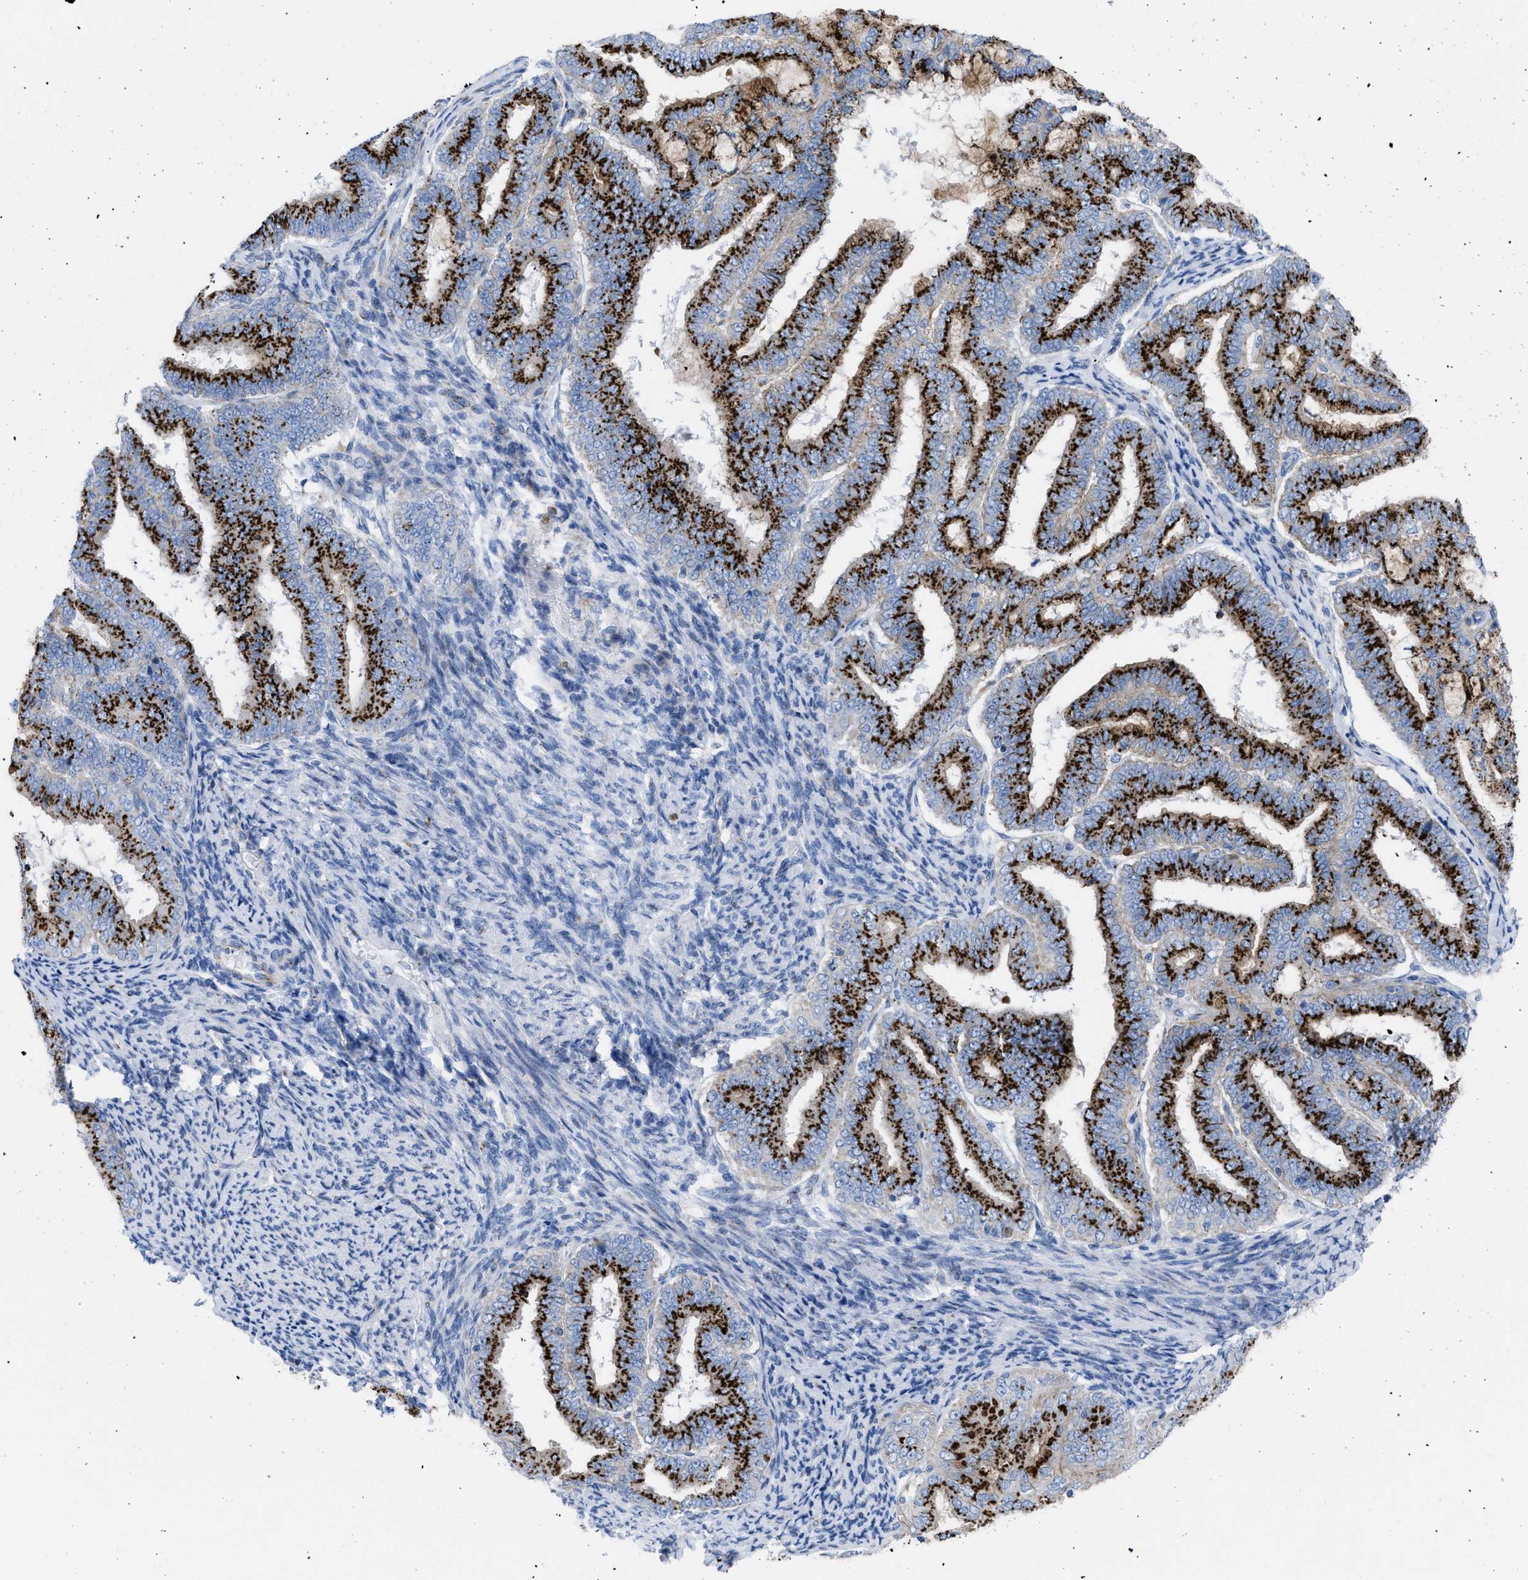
{"staining": {"intensity": "strong", "quantity": ">75%", "location": "cytoplasmic/membranous"}, "tissue": "endometrial cancer", "cell_type": "Tumor cells", "image_type": "cancer", "snomed": [{"axis": "morphology", "description": "Adenocarcinoma, NOS"}, {"axis": "topography", "description": "Endometrium"}], "caption": "This image demonstrates immunohistochemistry (IHC) staining of human endometrial cancer, with high strong cytoplasmic/membranous positivity in about >75% of tumor cells.", "gene": "TMEM17", "patient": {"sex": "female", "age": 63}}